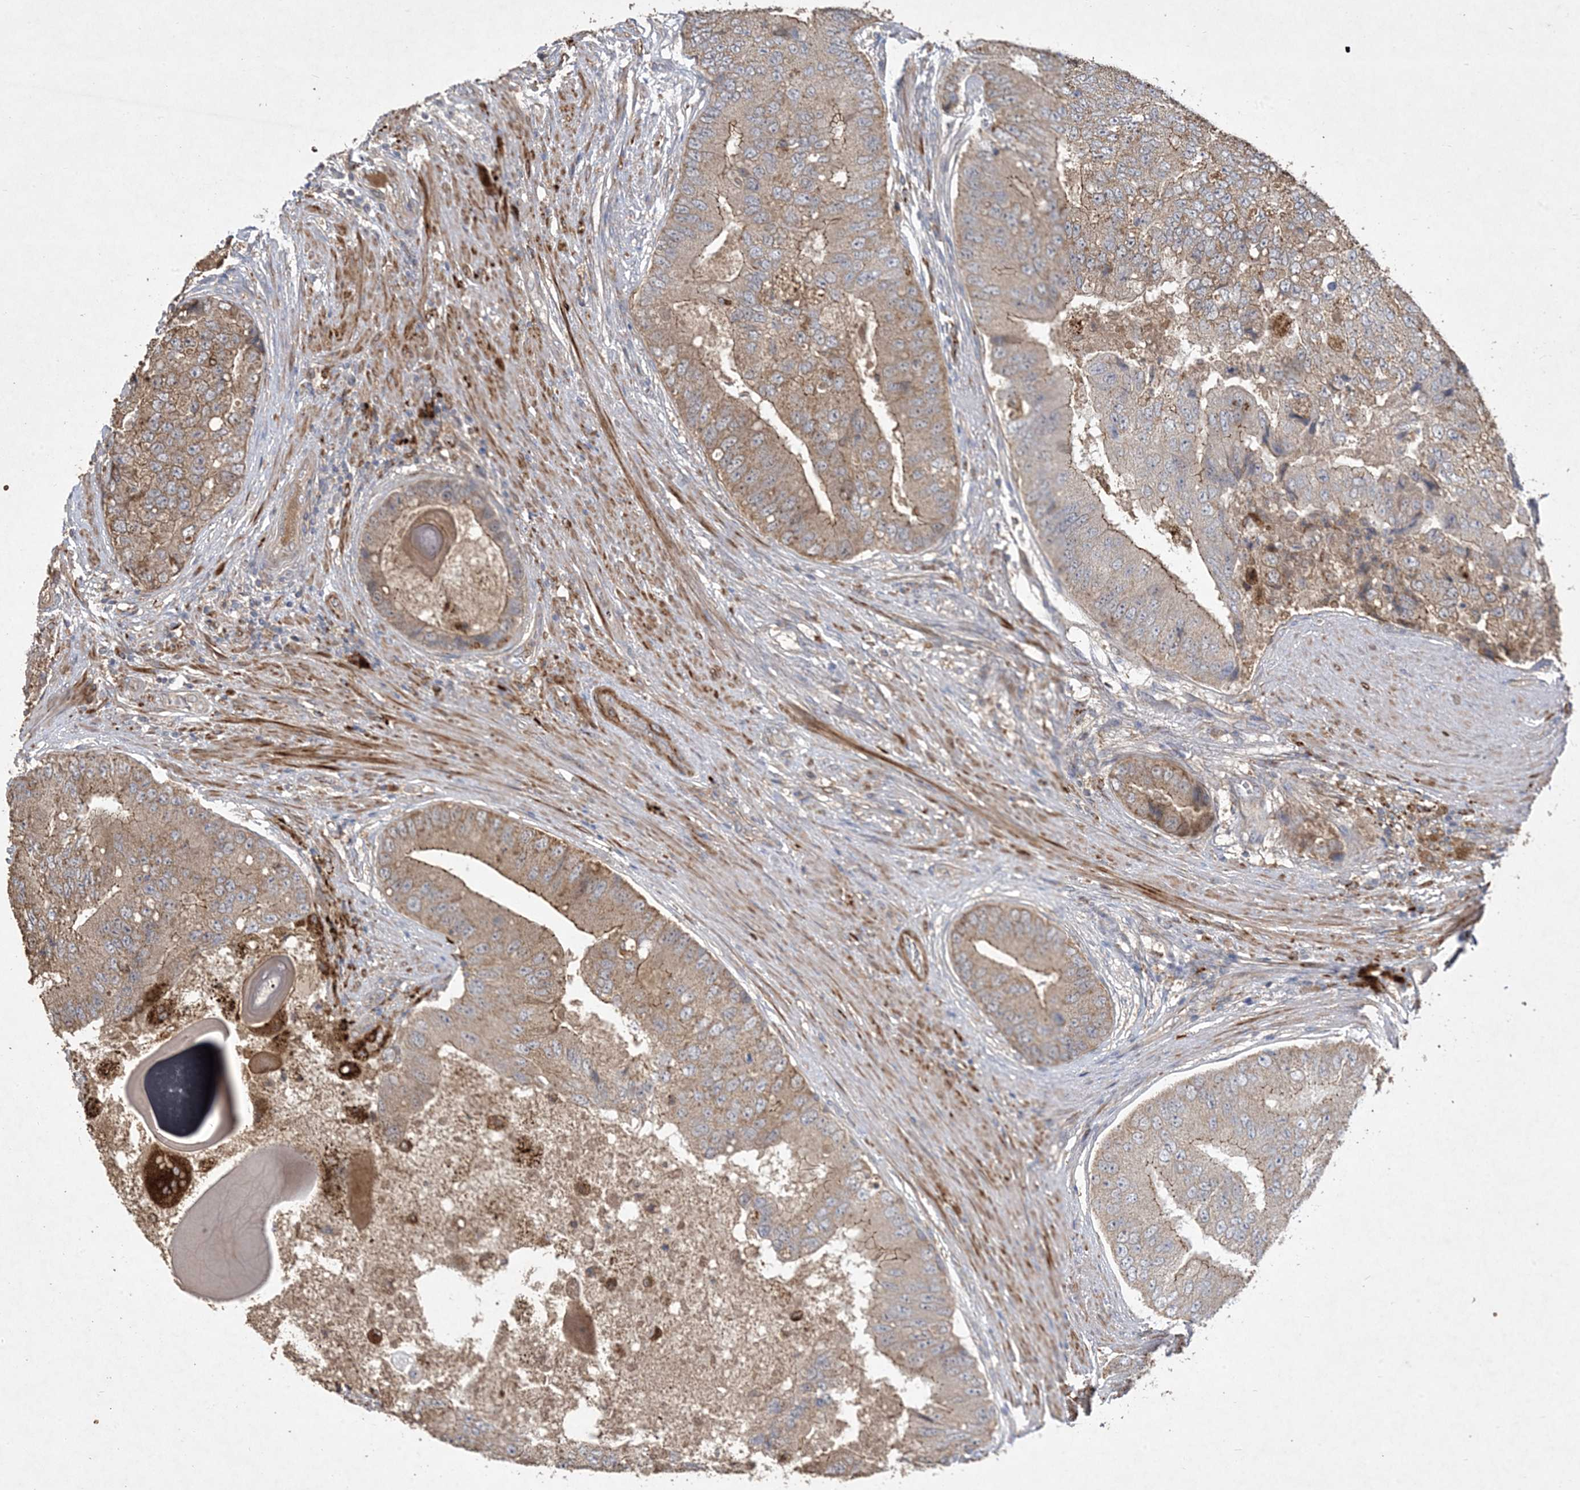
{"staining": {"intensity": "moderate", "quantity": ">75%", "location": "cytoplasmic/membranous"}, "tissue": "prostate cancer", "cell_type": "Tumor cells", "image_type": "cancer", "snomed": [{"axis": "morphology", "description": "Adenocarcinoma, High grade"}, {"axis": "topography", "description": "Prostate"}], "caption": "Tumor cells exhibit moderate cytoplasmic/membranous expression in approximately >75% of cells in prostate cancer (adenocarcinoma (high-grade)).", "gene": "MASP2", "patient": {"sex": "male", "age": 70}}